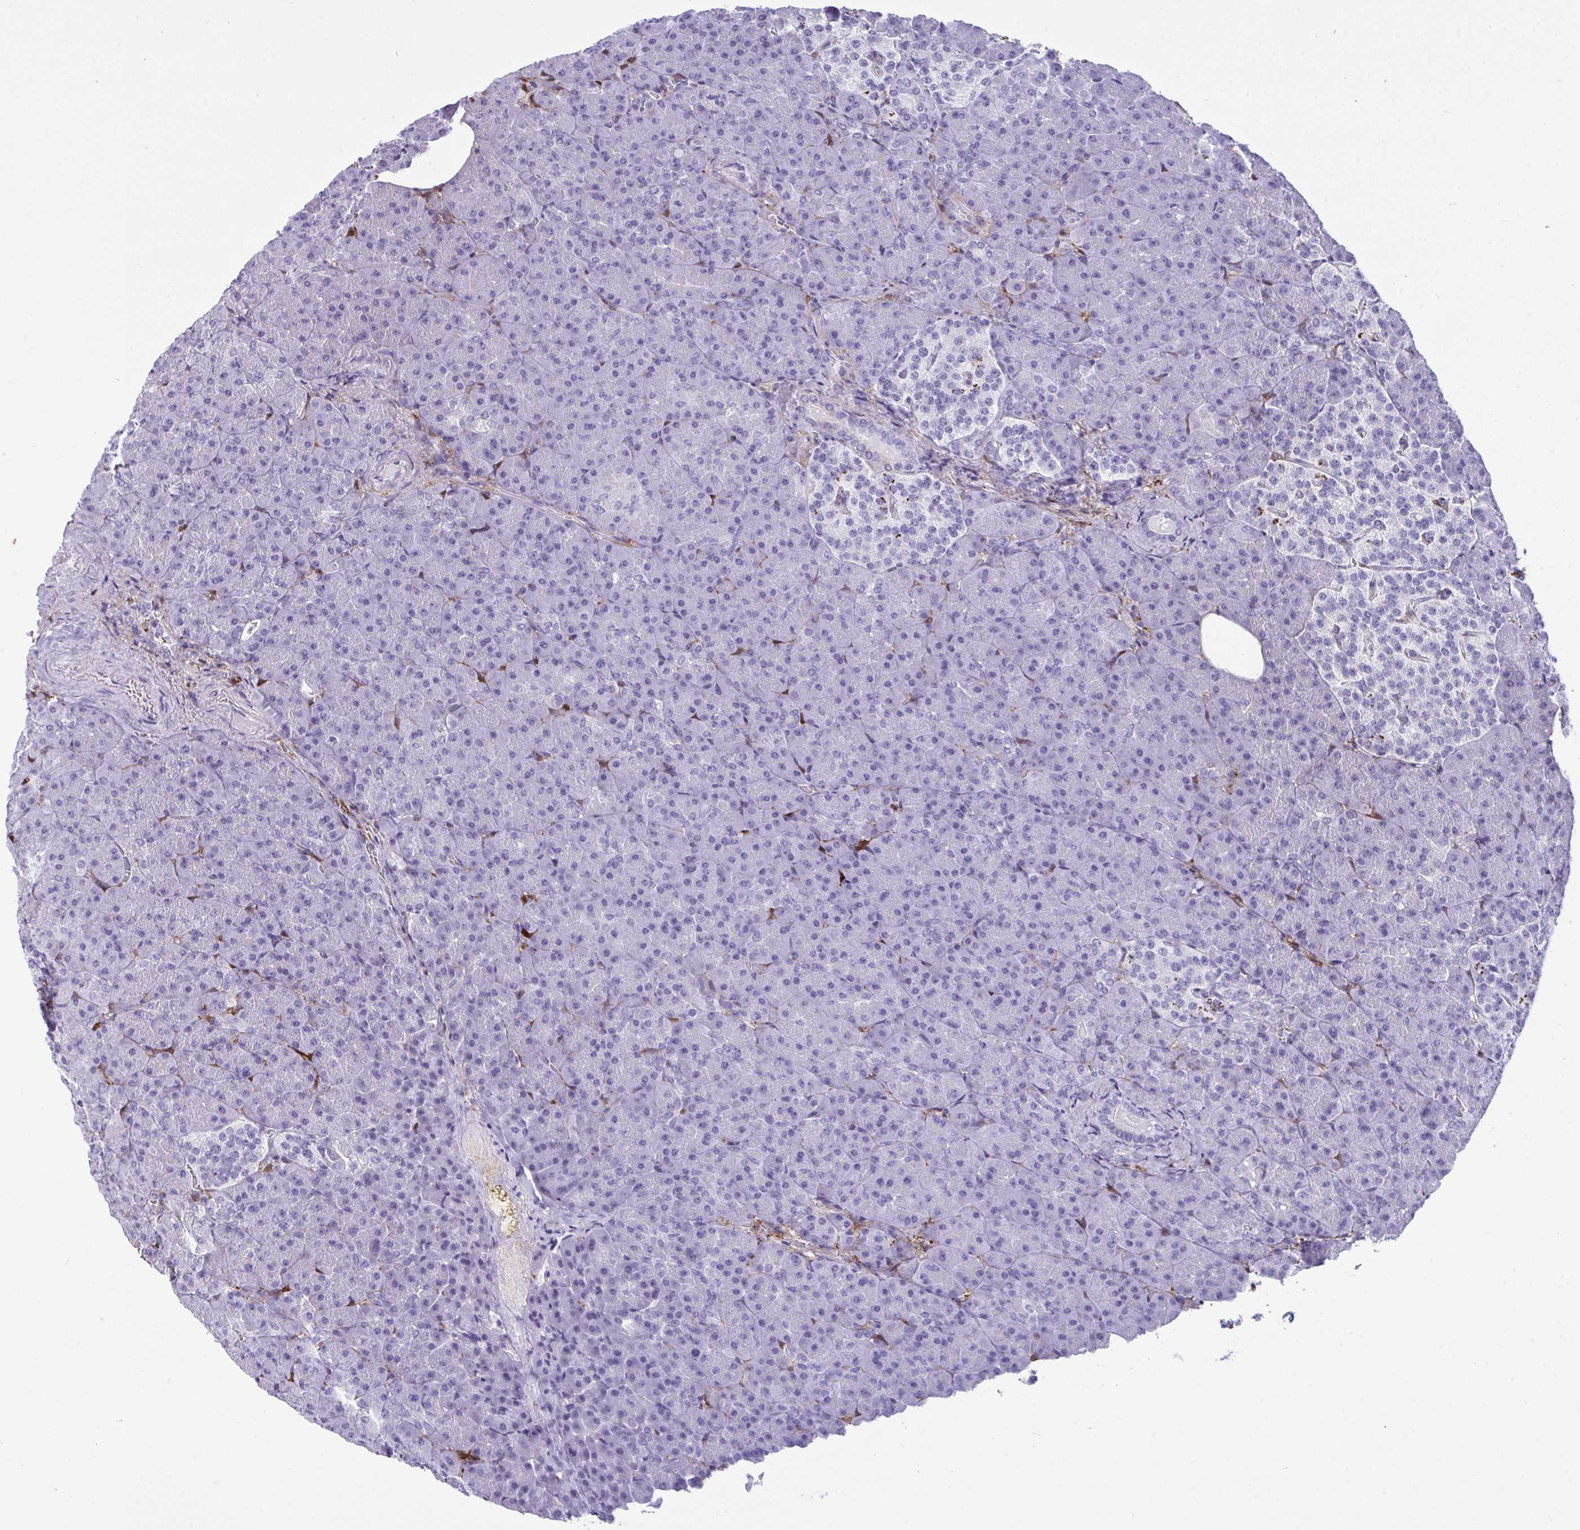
{"staining": {"intensity": "negative", "quantity": "none", "location": "none"}, "tissue": "pancreas", "cell_type": "Exocrine glandular cells", "image_type": "normal", "snomed": [{"axis": "morphology", "description": "Normal tissue, NOS"}, {"axis": "topography", "description": "Pancreas"}], "caption": "Immunohistochemical staining of normal human pancreas exhibits no significant positivity in exocrine glandular cells.", "gene": "ARHGAP42", "patient": {"sex": "female", "age": 74}}